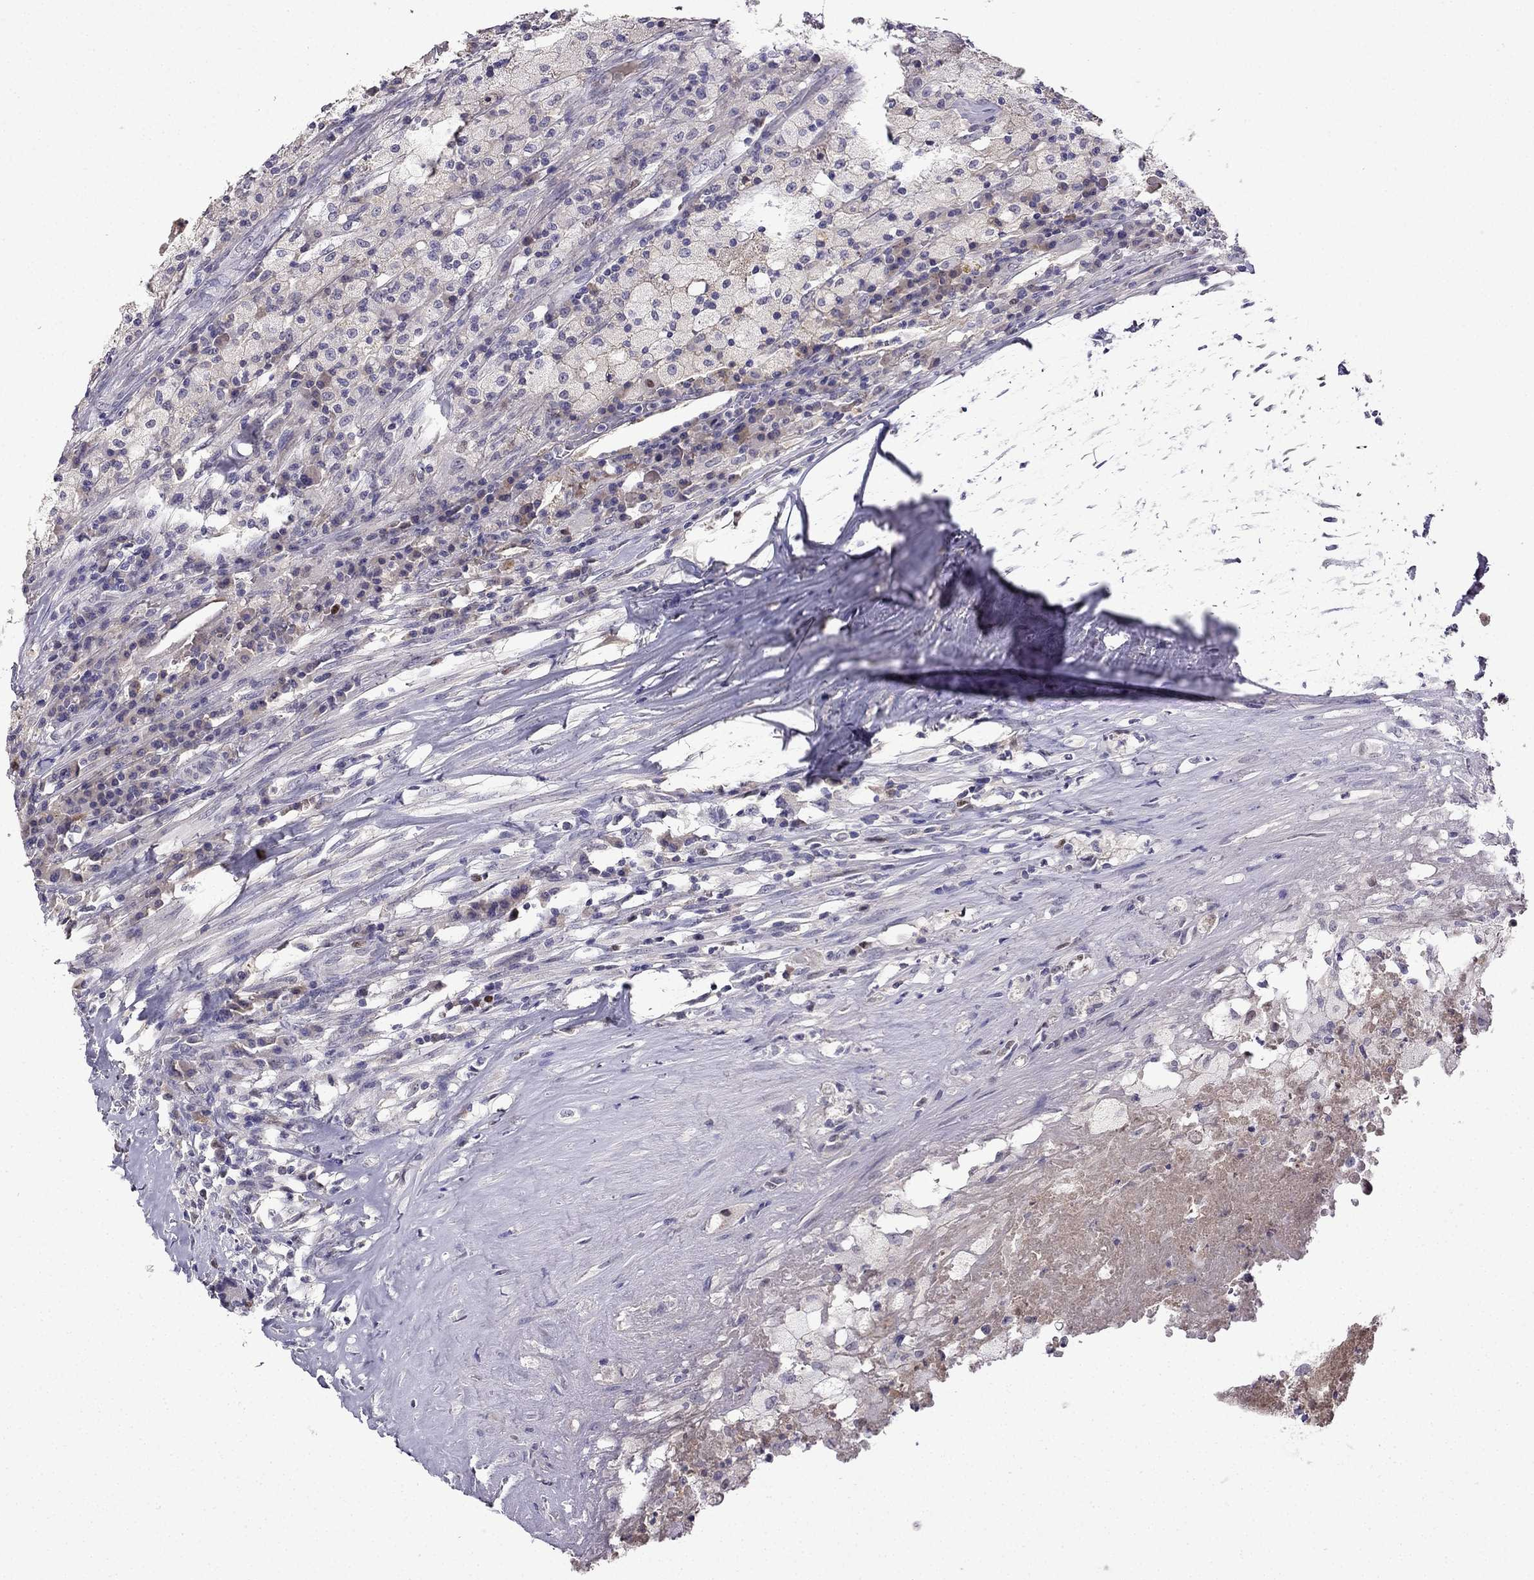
{"staining": {"intensity": "negative", "quantity": "none", "location": "none"}, "tissue": "testis cancer", "cell_type": "Tumor cells", "image_type": "cancer", "snomed": [{"axis": "morphology", "description": "Necrosis, NOS"}, {"axis": "morphology", "description": "Carcinoma, Embryonal, NOS"}, {"axis": "topography", "description": "Testis"}], "caption": "The micrograph shows no significant staining in tumor cells of testis embryonal carcinoma.", "gene": "UHRF1", "patient": {"sex": "male", "age": 19}}